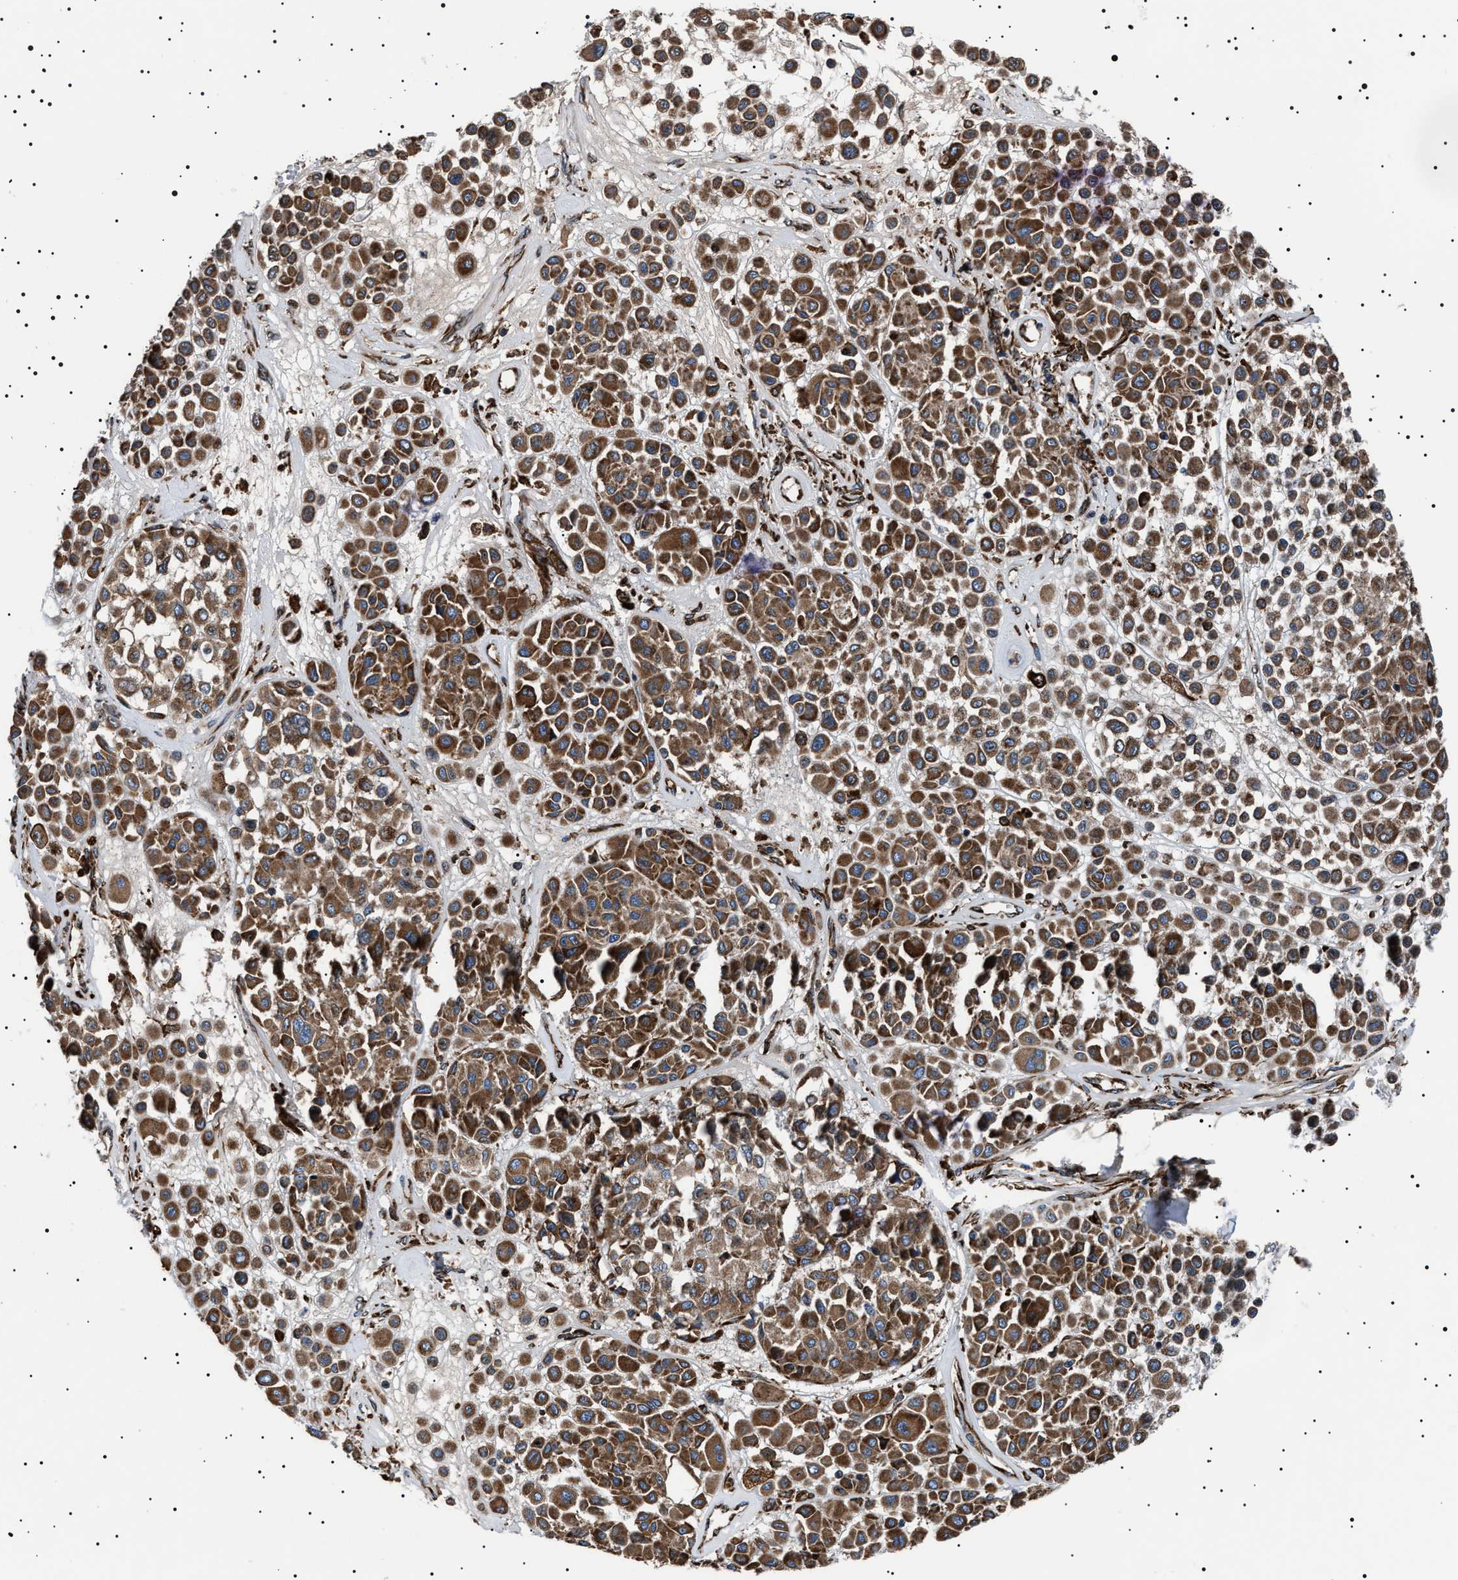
{"staining": {"intensity": "moderate", "quantity": ">75%", "location": "cytoplasmic/membranous"}, "tissue": "melanoma", "cell_type": "Tumor cells", "image_type": "cancer", "snomed": [{"axis": "morphology", "description": "Malignant melanoma, Metastatic site"}, {"axis": "topography", "description": "Soft tissue"}], "caption": "DAB immunohistochemical staining of melanoma exhibits moderate cytoplasmic/membranous protein positivity in about >75% of tumor cells. The protein of interest is shown in brown color, while the nuclei are stained blue.", "gene": "TOP1MT", "patient": {"sex": "male", "age": 41}}